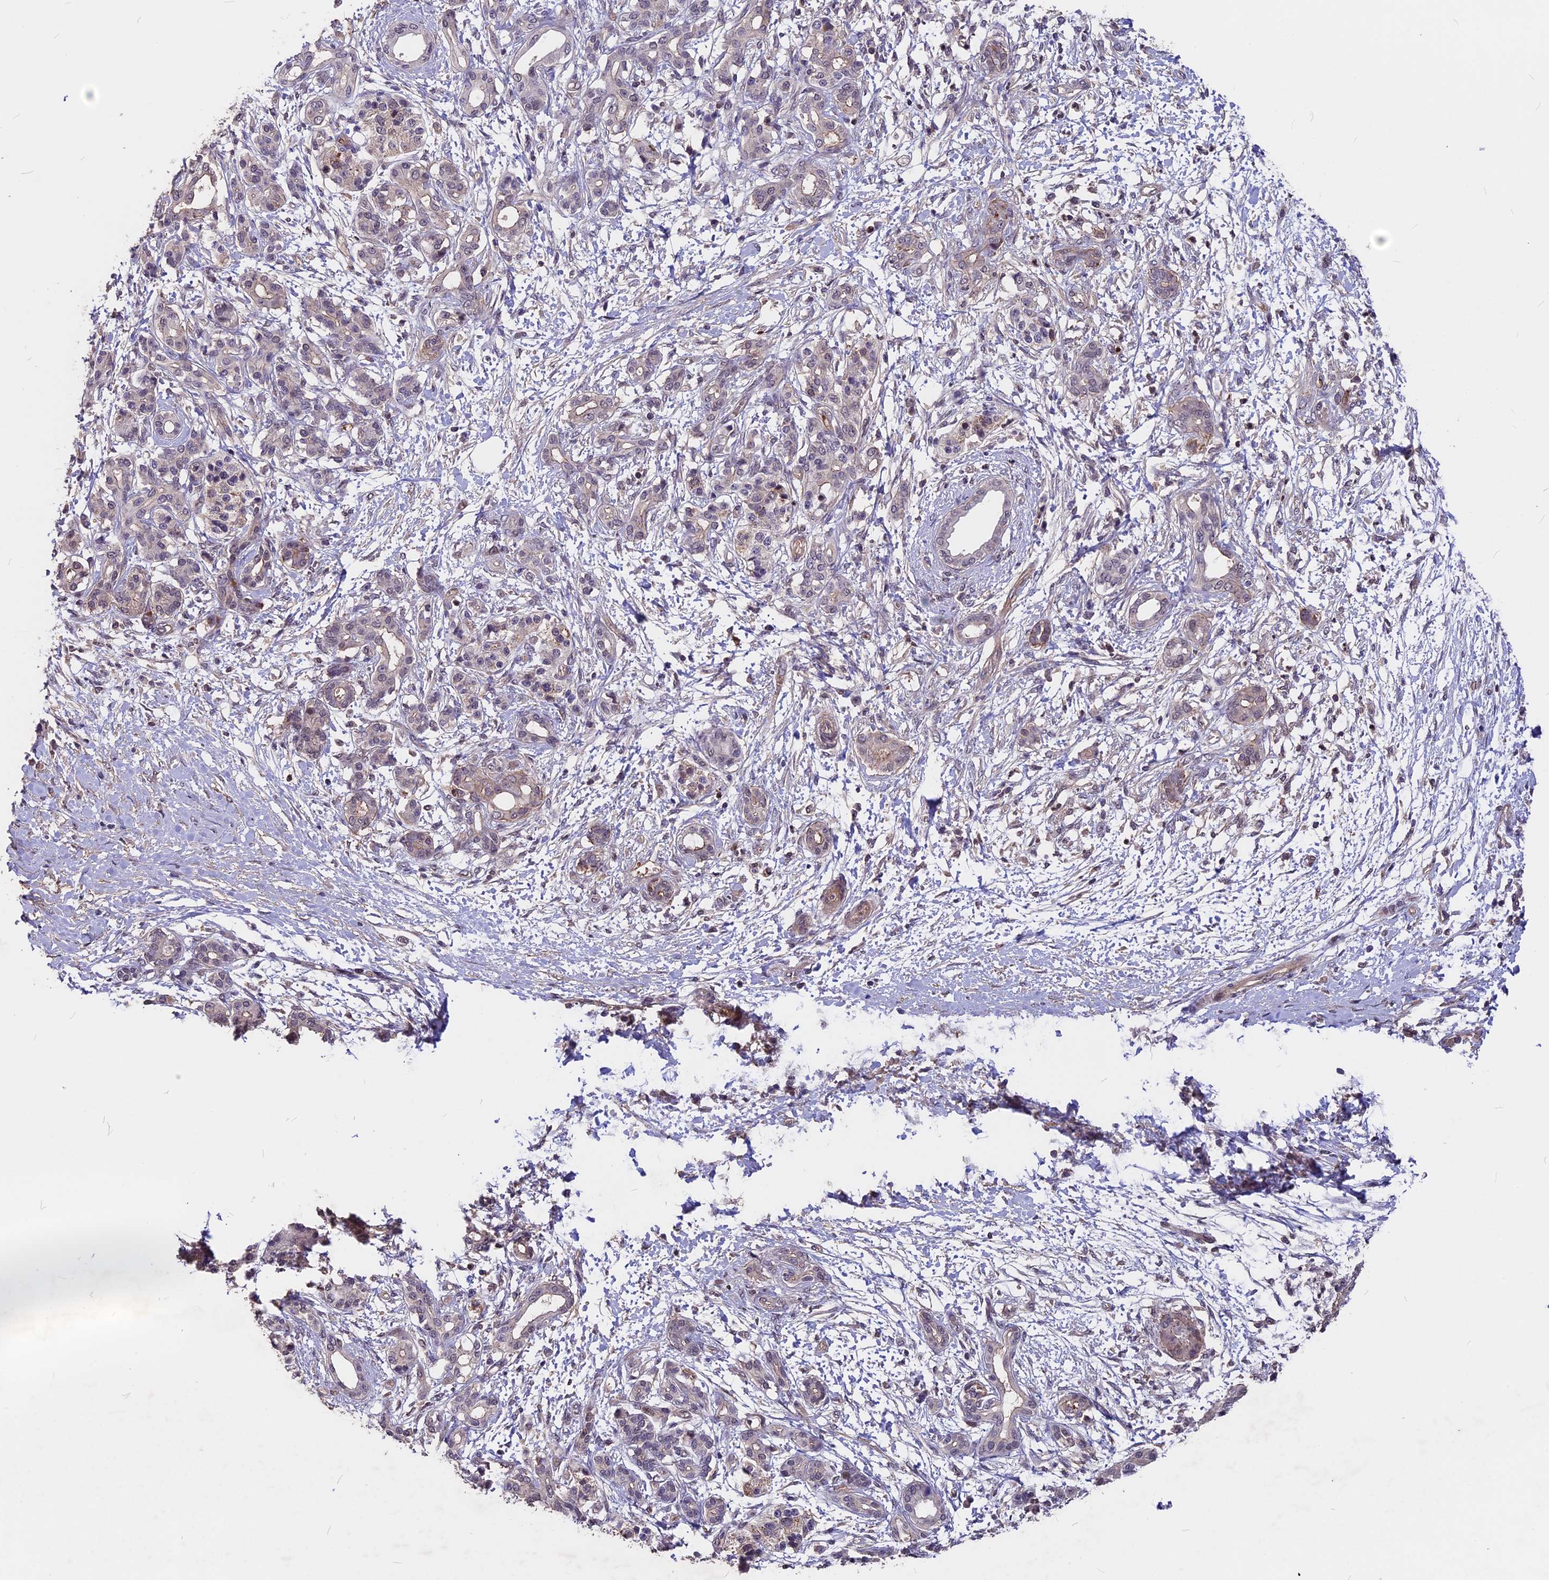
{"staining": {"intensity": "negative", "quantity": "none", "location": "none"}, "tissue": "pancreatic cancer", "cell_type": "Tumor cells", "image_type": "cancer", "snomed": [{"axis": "morphology", "description": "Adenocarcinoma, NOS"}, {"axis": "topography", "description": "Pancreas"}], "caption": "A histopathology image of human pancreatic cancer is negative for staining in tumor cells. (Immunohistochemistry (ihc), brightfield microscopy, high magnification).", "gene": "ZC3H10", "patient": {"sex": "female", "age": 55}}